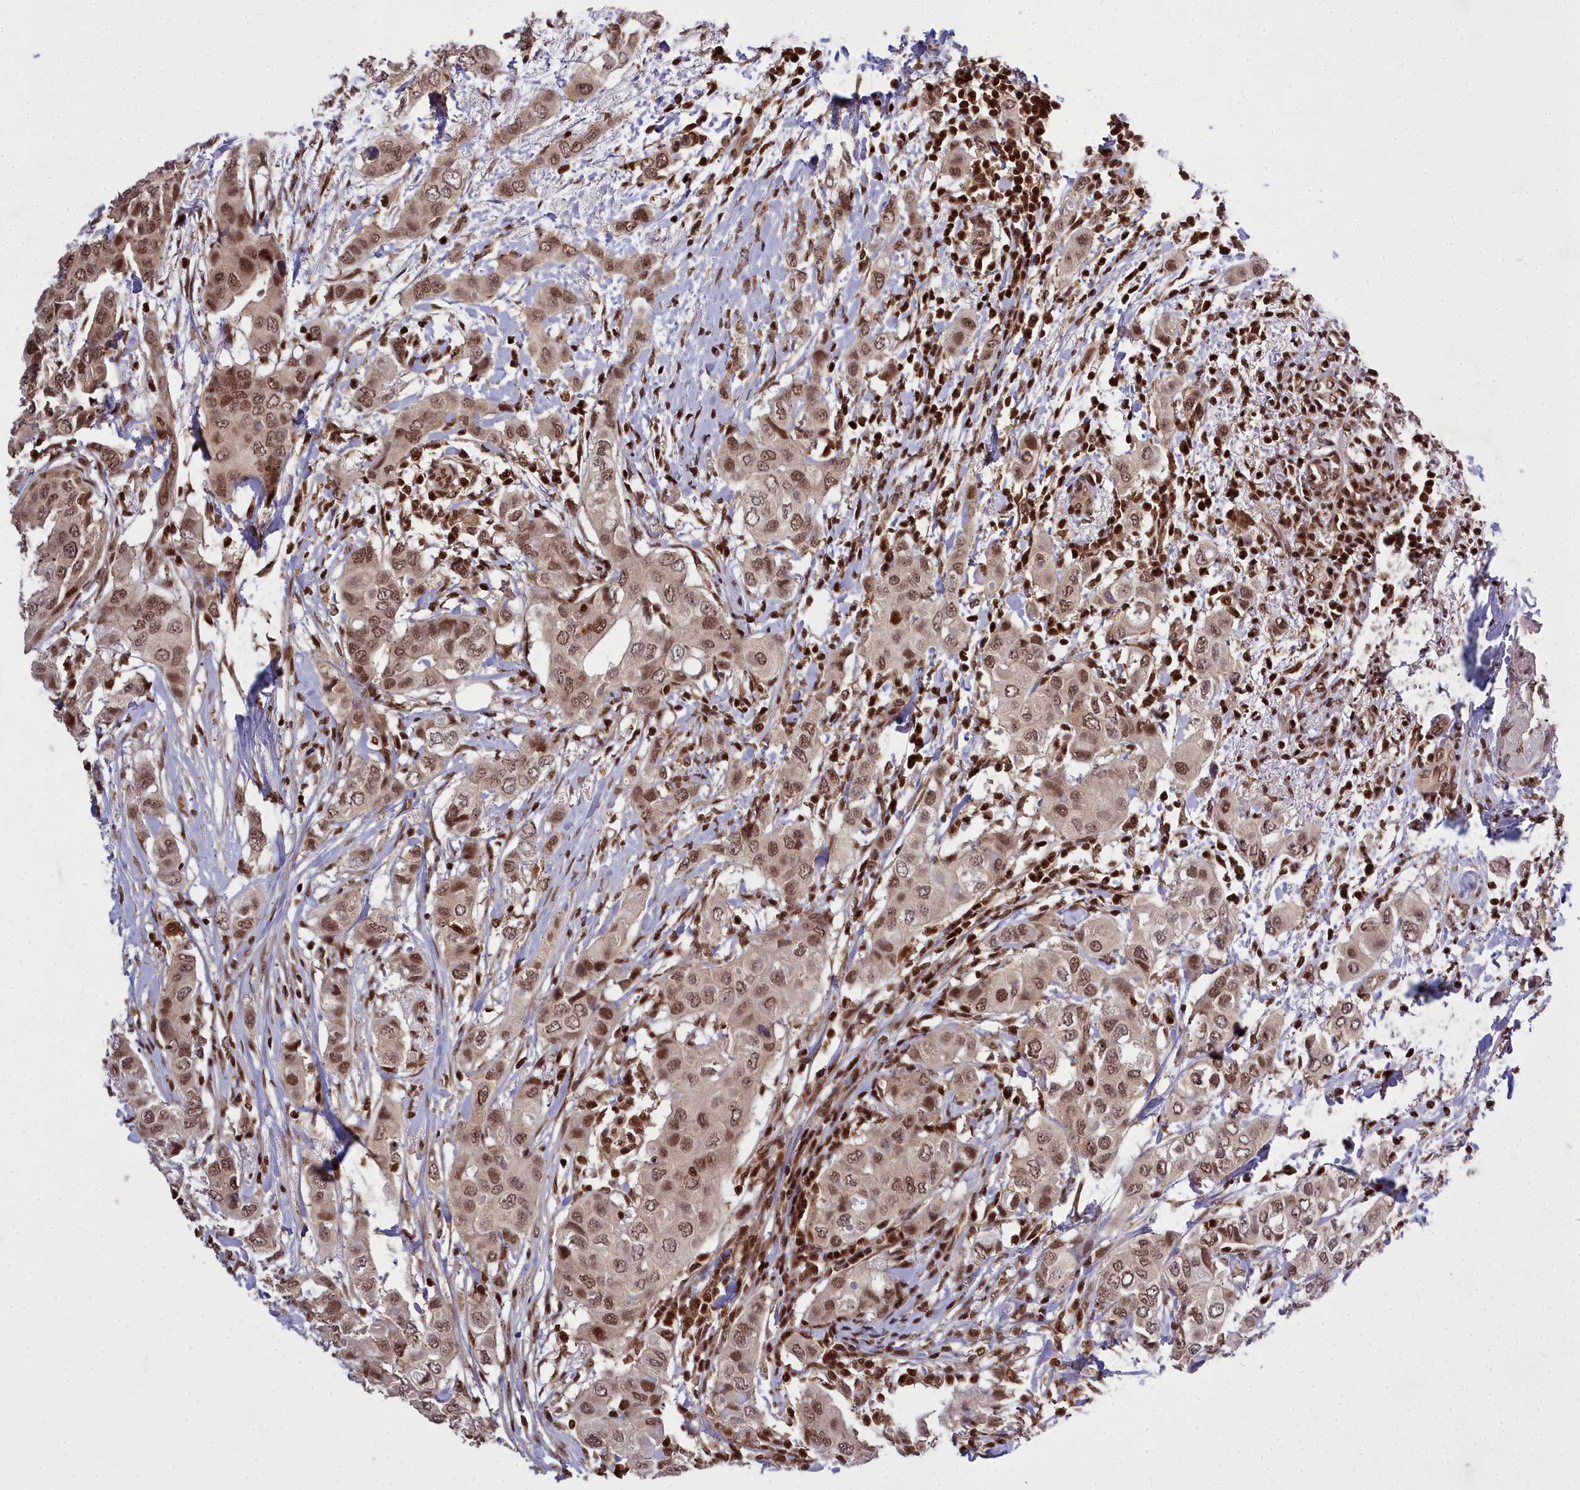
{"staining": {"intensity": "moderate", "quantity": ">75%", "location": "nuclear"}, "tissue": "breast cancer", "cell_type": "Tumor cells", "image_type": "cancer", "snomed": [{"axis": "morphology", "description": "Lobular carcinoma"}, {"axis": "topography", "description": "Breast"}], "caption": "The image displays immunohistochemical staining of breast lobular carcinoma. There is moderate nuclear staining is present in about >75% of tumor cells.", "gene": "GMEB1", "patient": {"sex": "female", "age": 51}}